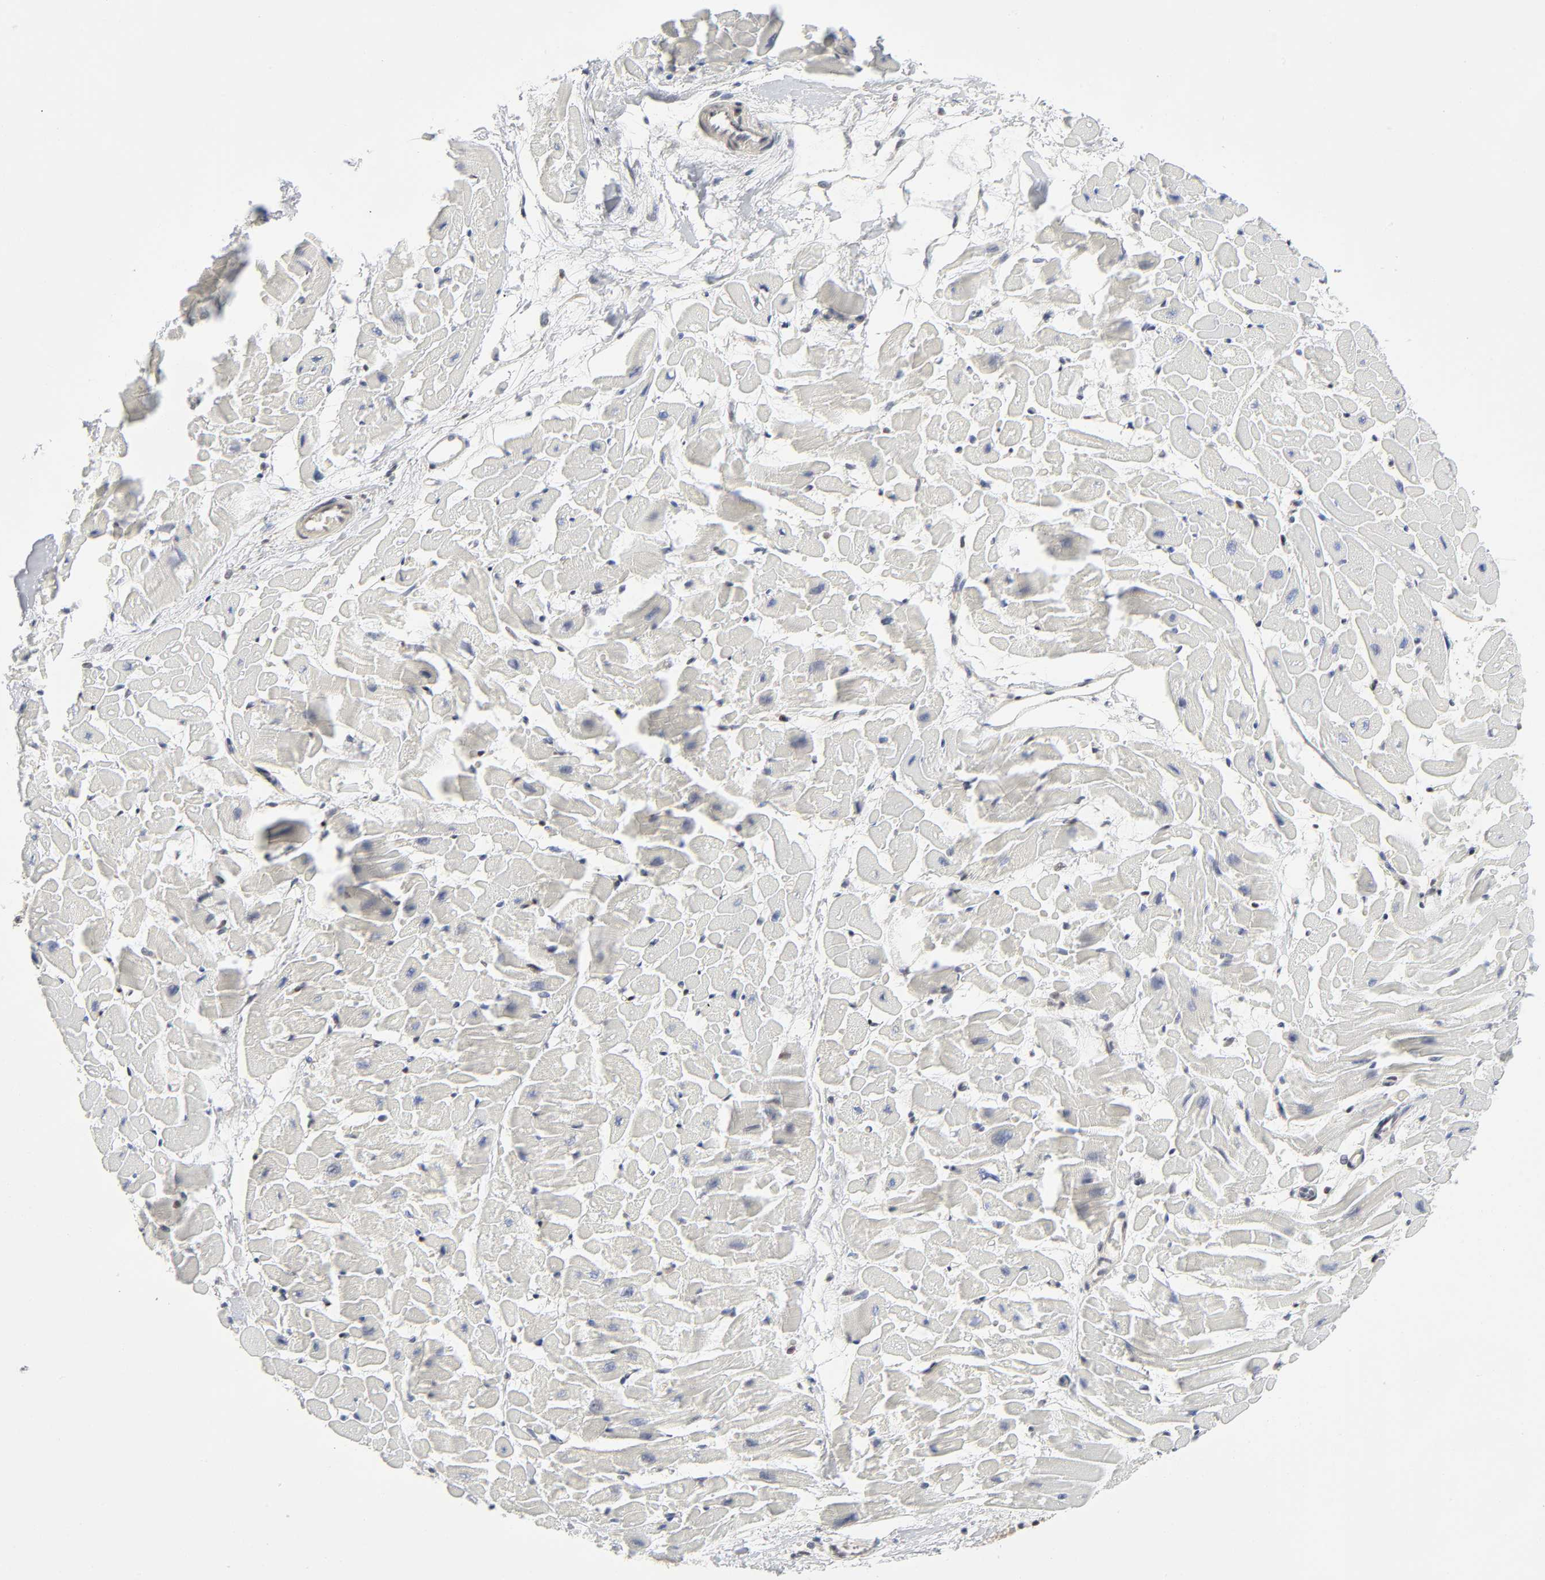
{"staining": {"intensity": "negative", "quantity": "none", "location": "none"}, "tissue": "heart muscle", "cell_type": "Cardiomyocytes", "image_type": "normal", "snomed": [{"axis": "morphology", "description": "Normal tissue, NOS"}, {"axis": "topography", "description": "Heart"}], "caption": "Immunohistochemistry (IHC) image of benign heart muscle: human heart muscle stained with DAB displays no significant protein staining in cardiomyocytes.", "gene": "PTEN", "patient": {"sex": "male", "age": 45}}